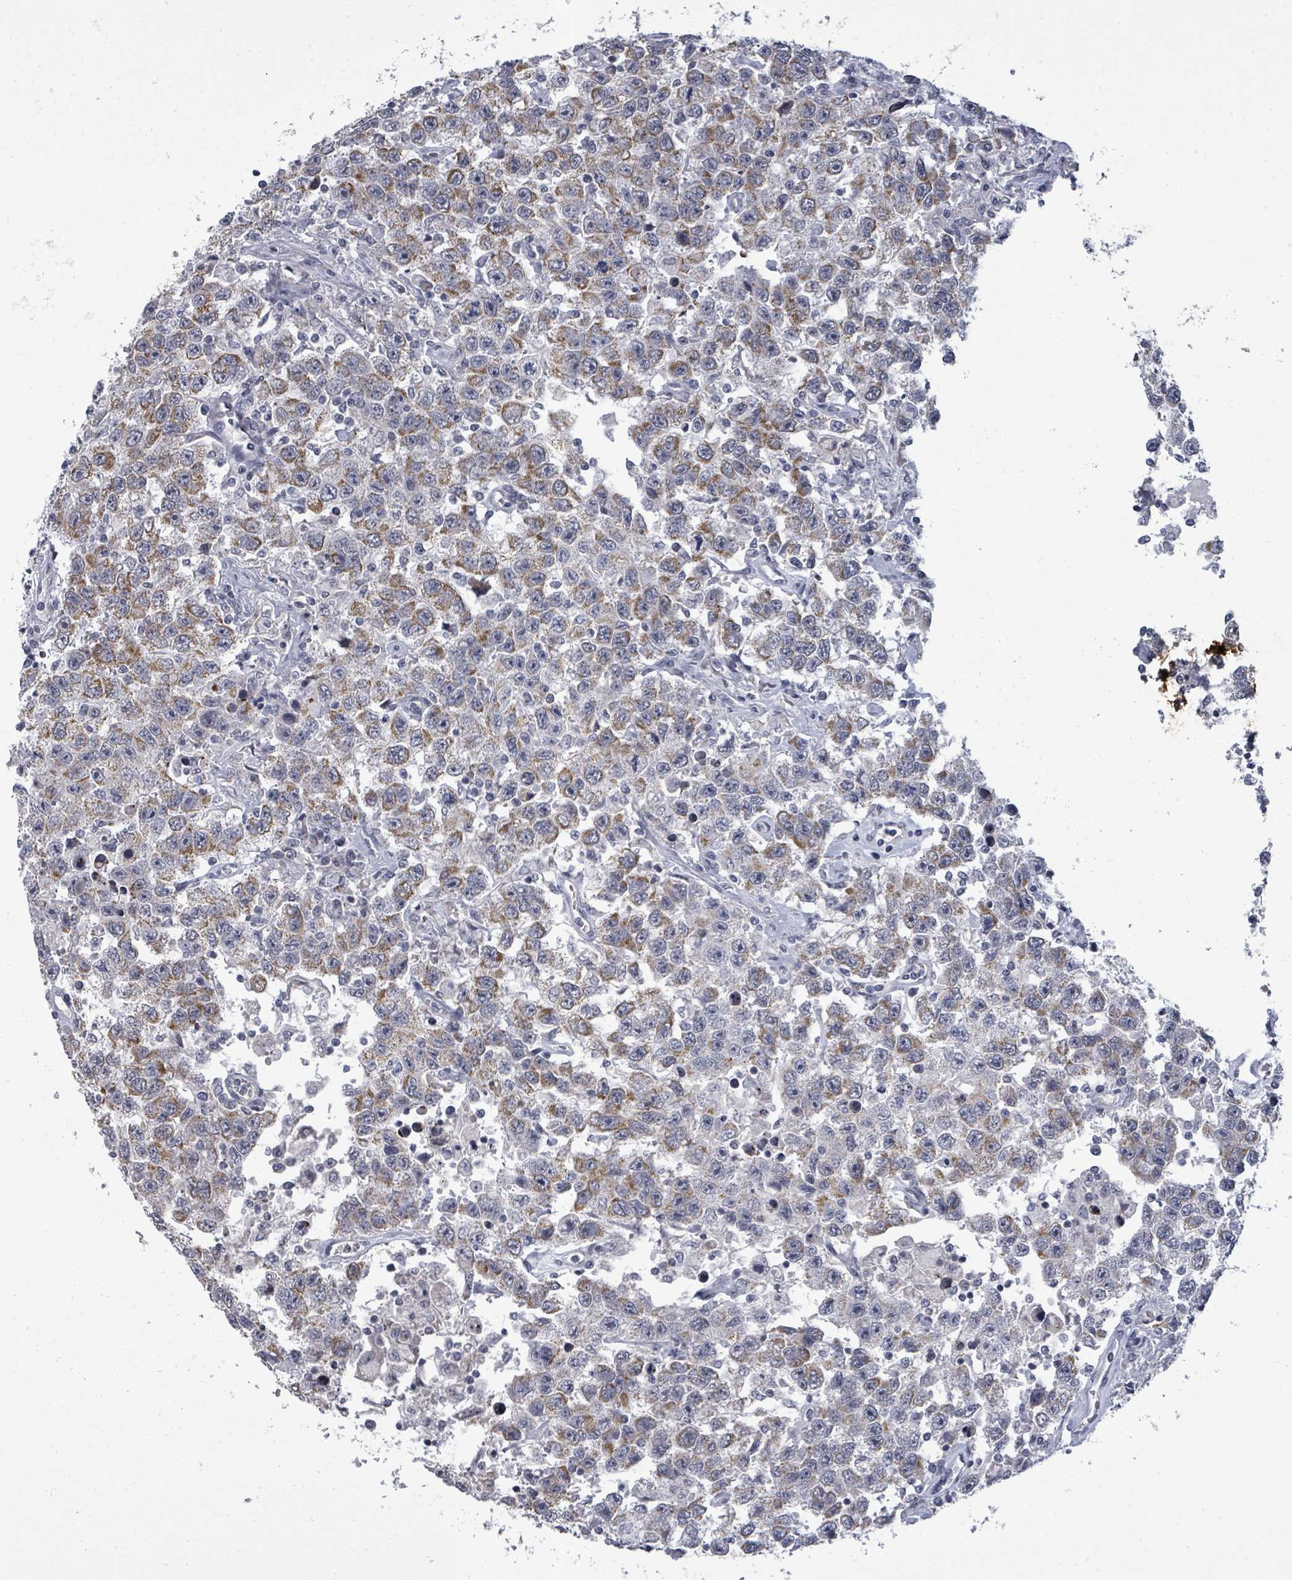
{"staining": {"intensity": "moderate", "quantity": "25%-75%", "location": "cytoplasmic/membranous"}, "tissue": "testis cancer", "cell_type": "Tumor cells", "image_type": "cancer", "snomed": [{"axis": "morphology", "description": "Seminoma, NOS"}, {"axis": "topography", "description": "Testis"}], "caption": "An IHC micrograph of tumor tissue is shown. Protein staining in brown highlights moderate cytoplasmic/membranous positivity in testis seminoma within tumor cells. The staining was performed using DAB to visualize the protein expression in brown, while the nuclei were stained in blue with hematoxylin (Magnification: 20x).", "gene": "PTPN20", "patient": {"sex": "male", "age": 41}}